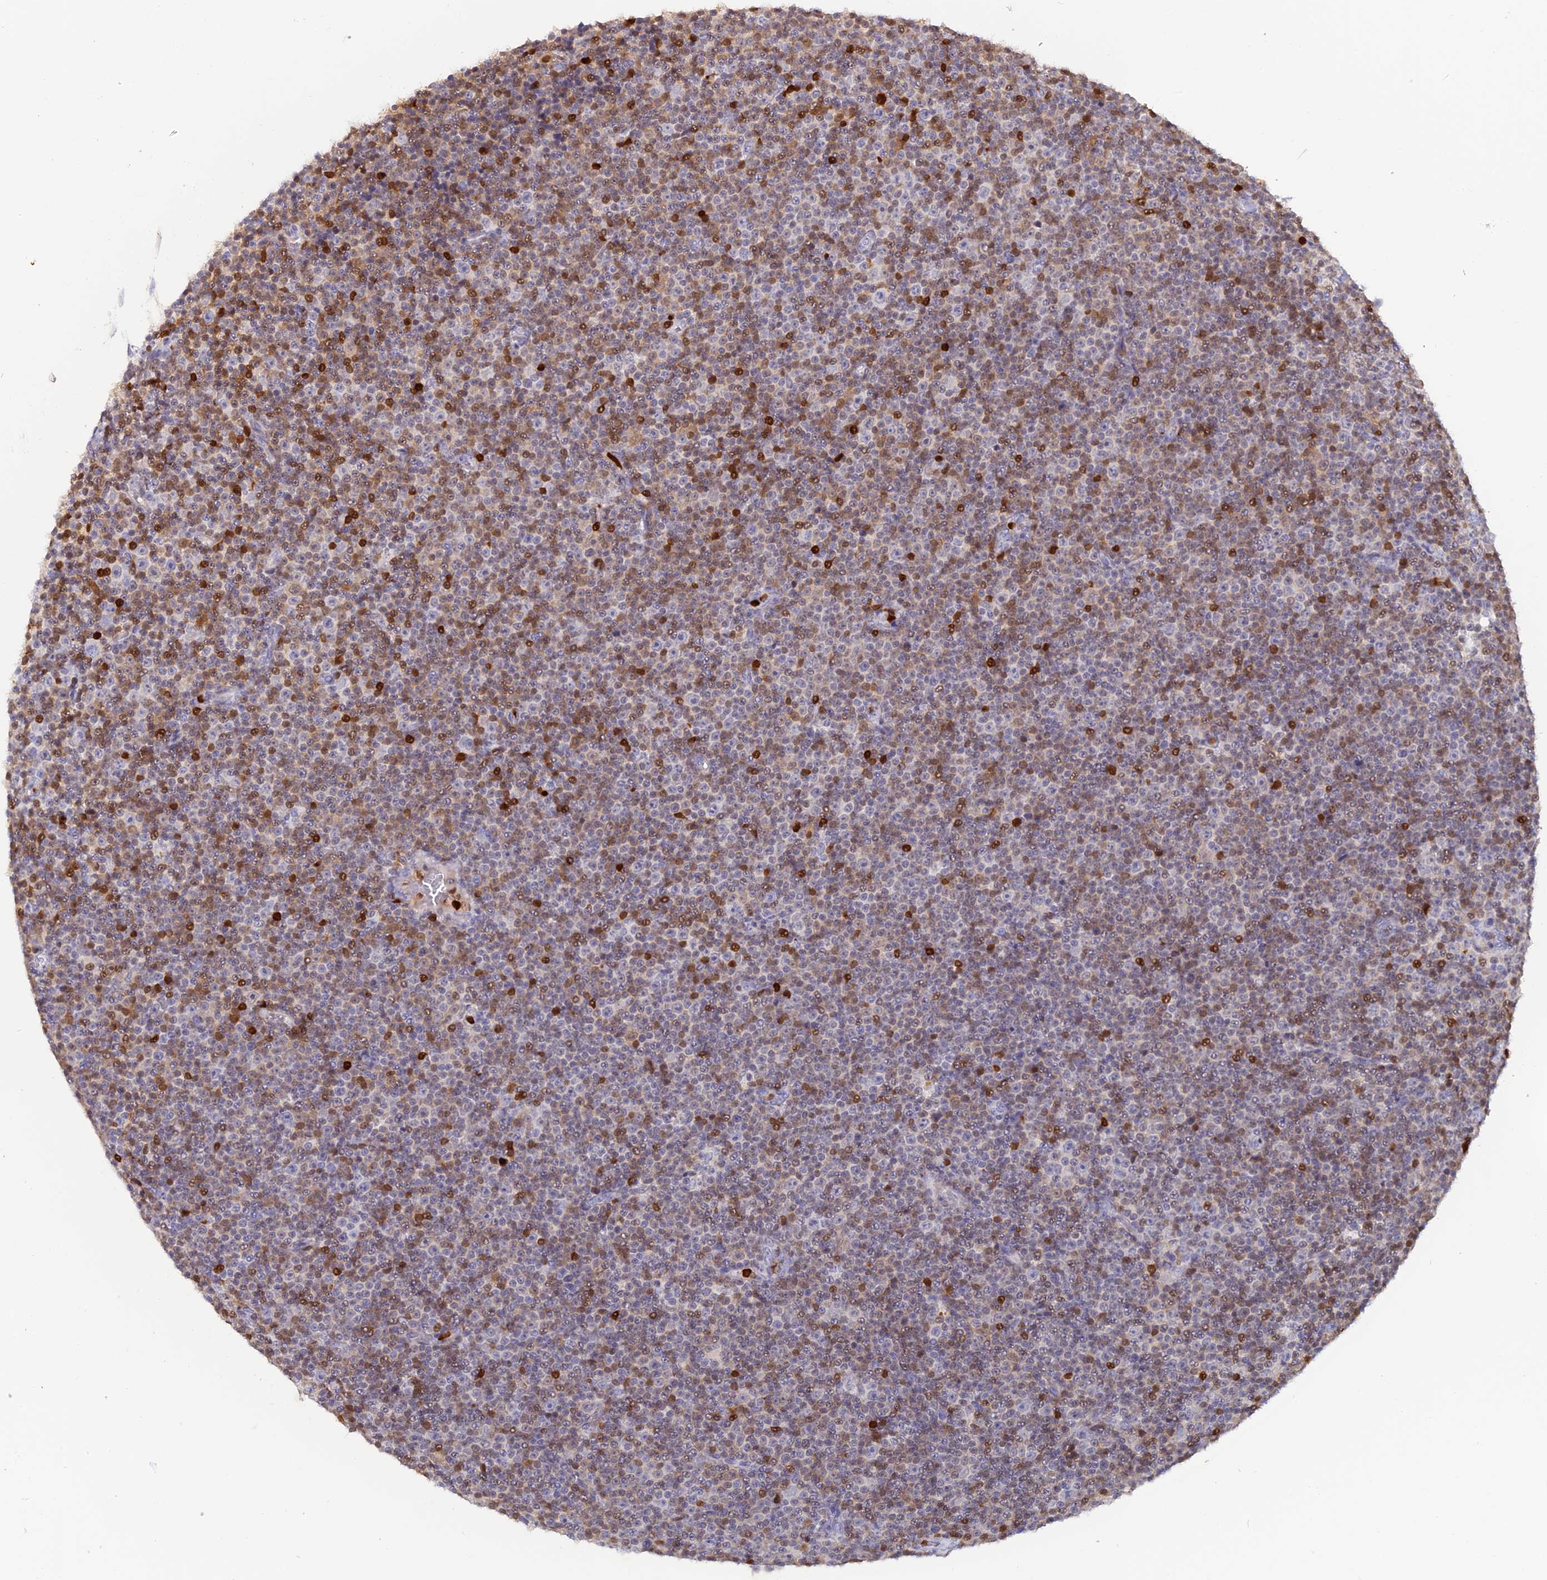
{"staining": {"intensity": "weak", "quantity": "25%-75%", "location": "cytoplasmic/membranous,nuclear"}, "tissue": "lymphoma", "cell_type": "Tumor cells", "image_type": "cancer", "snomed": [{"axis": "morphology", "description": "Malignant lymphoma, non-Hodgkin's type, Low grade"}, {"axis": "topography", "description": "Lymph node"}], "caption": "Weak cytoplasmic/membranous and nuclear protein staining is present in about 25%-75% of tumor cells in lymphoma.", "gene": "PGBD4", "patient": {"sex": "female", "age": 67}}